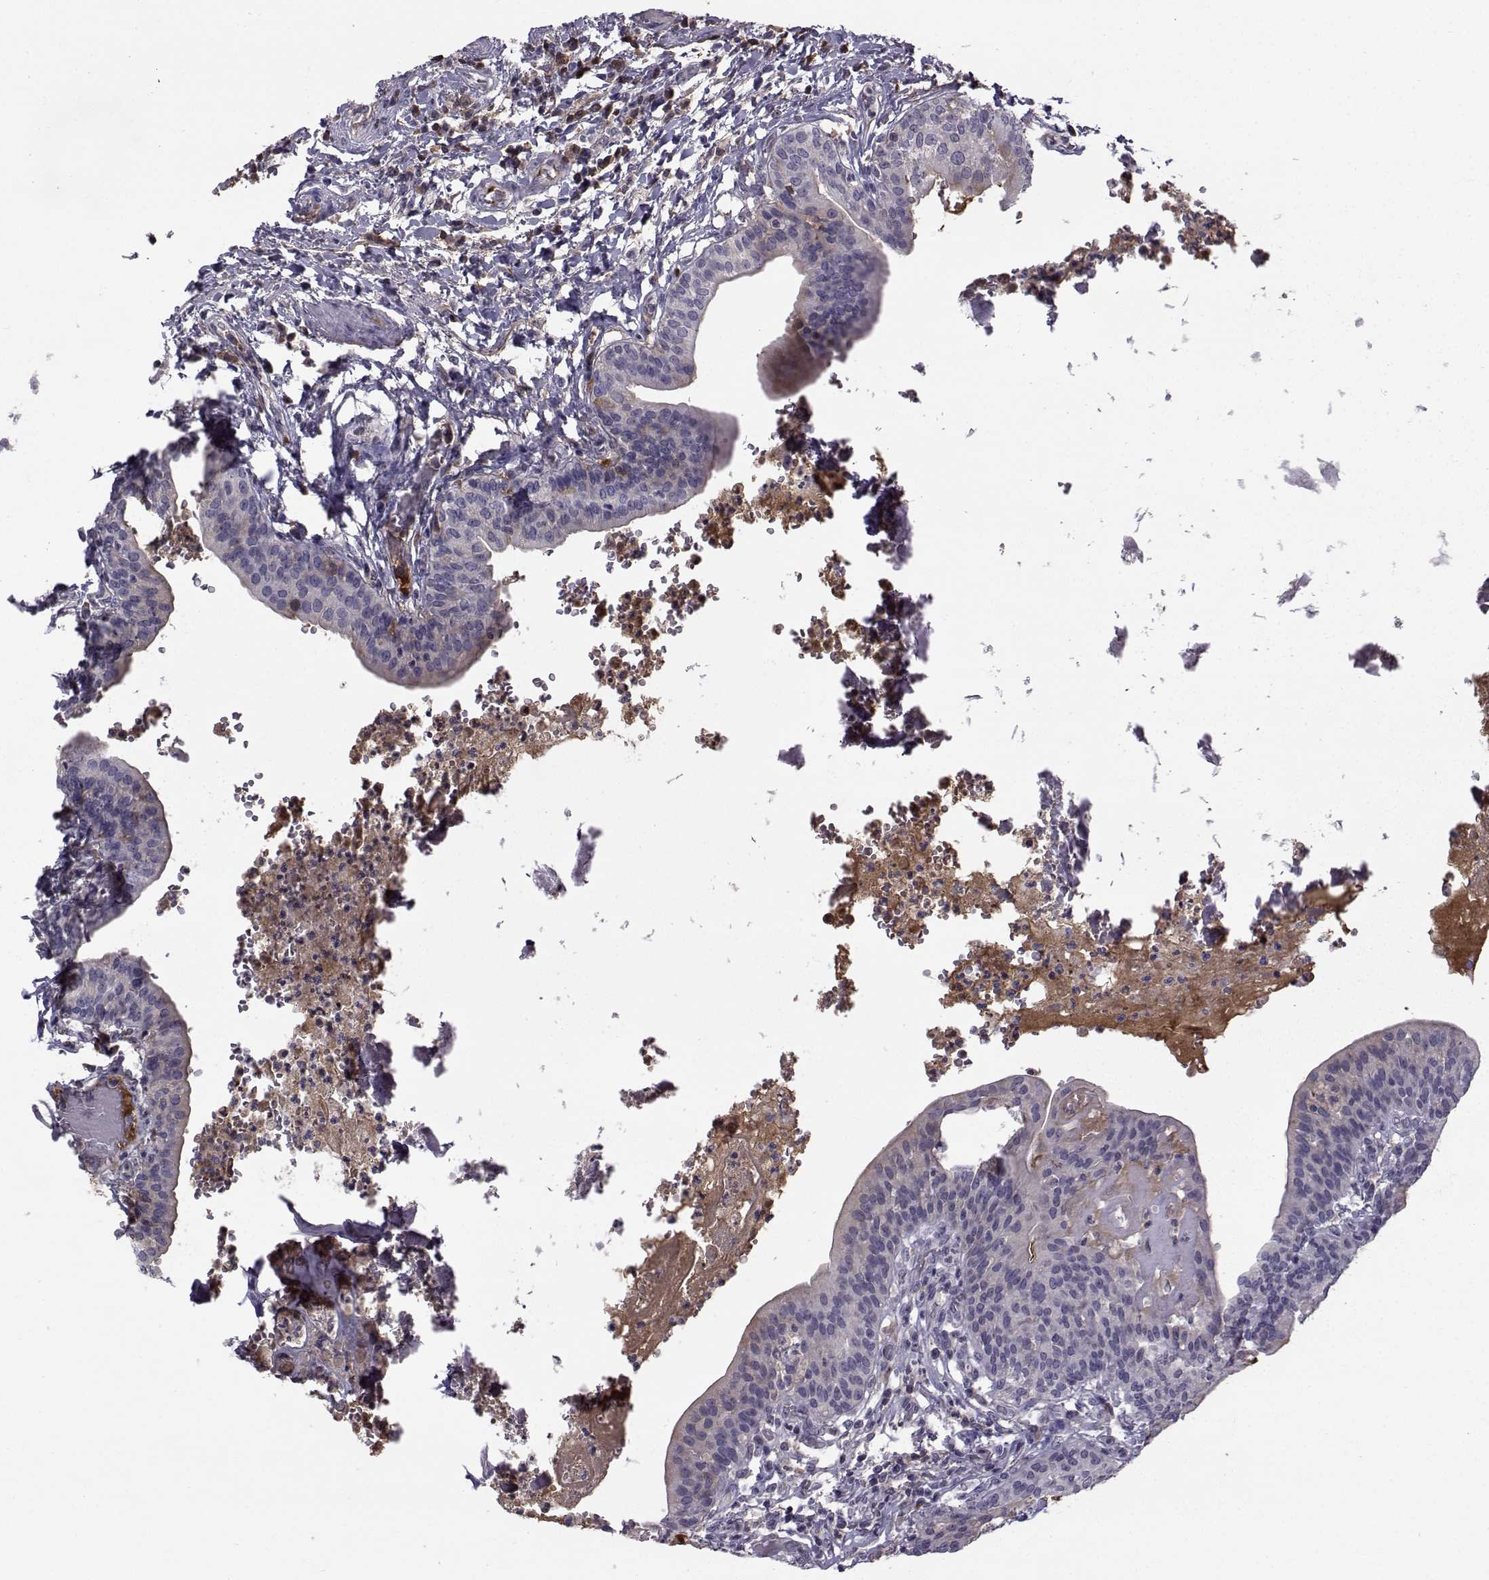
{"staining": {"intensity": "strong", "quantity": "<25%", "location": "cytoplasmic/membranous"}, "tissue": "urinary bladder", "cell_type": "Urothelial cells", "image_type": "normal", "snomed": [{"axis": "morphology", "description": "Normal tissue, NOS"}, {"axis": "topography", "description": "Urinary bladder"}], "caption": "High-power microscopy captured an IHC image of benign urinary bladder, revealing strong cytoplasmic/membranous staining in approximately <25% of urothelial cells.", "gene": "TNFRSF11B", "patient": {"sex": "male", "age": 66}}